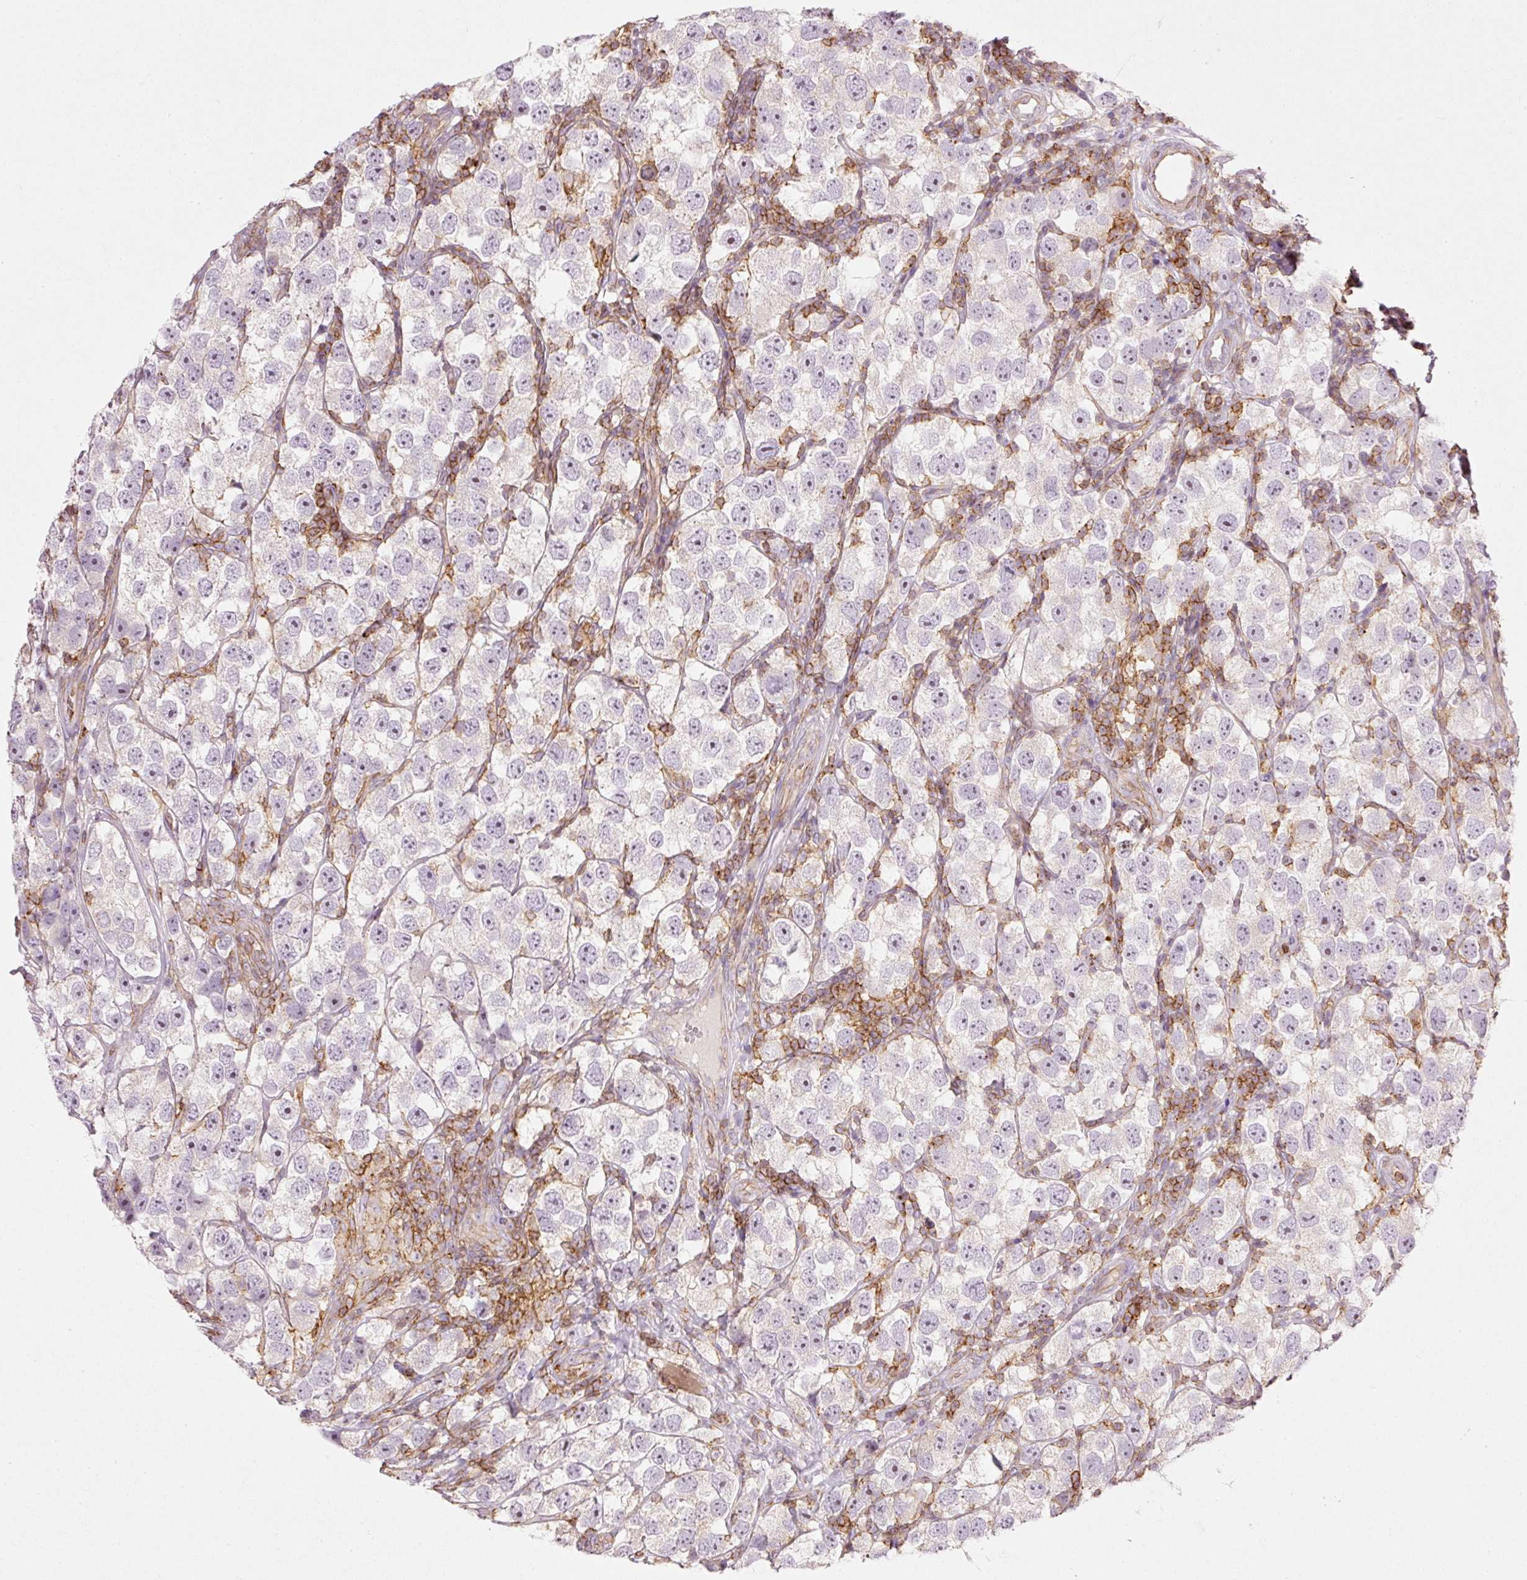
{"staining": {"intensity": "weak", "quantity": "<25%", "location": "nuclear"}, "tissue": "testis cancer", "cell_type": "Tumor cells", "image_type": "cancer", "snomed": [{"axis": "morphology", "description": "Seminoma, NOS"}, {"axis": "topography", "description": "Testis"}], "caption": "The immunohistochemistry image has no significant positivity in tumor cells of testis seminoma tissue.", "gene": "SIPA1", "patient": {"sex": "male", "age": 26}}